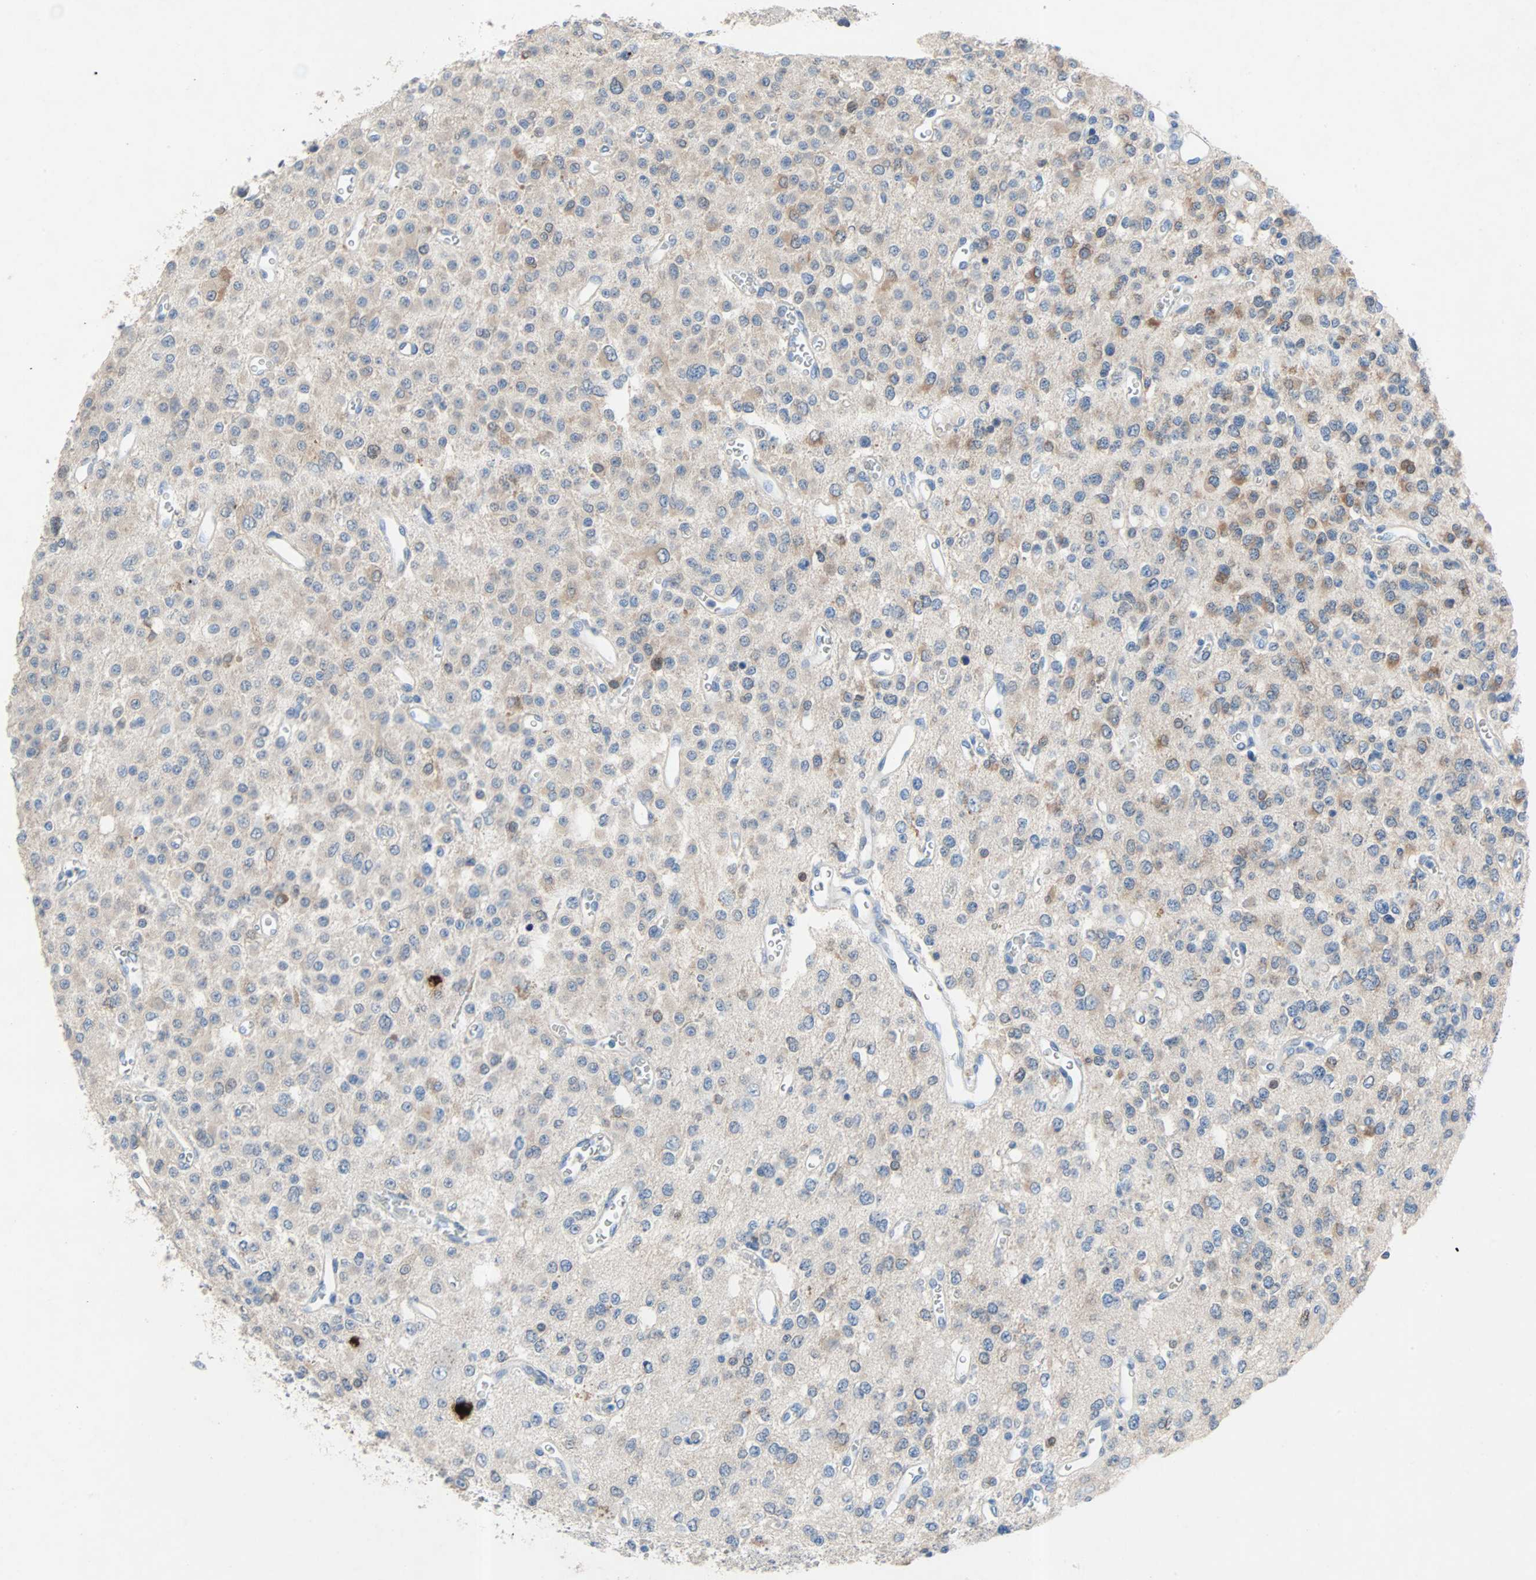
{"staining": {"intensity": "weak", "quantity": "<25%", "location": "cytoplasmic/membranous"}, "tissue": "glioma", "cell_type": "Tumor cells", "image_type": "cancer", "snomed": [{"axis": "morphology", "description": "Glioma, malignant, Low grade"}, {"axis": "topography", "description": "Brain"}], "caption": "This is a photomicrograph of IHC staining of glioma, which shows no positivity in tumor cells.", "gene": "PCDHB2", "patient": {"sex": "male", "age": 38}}